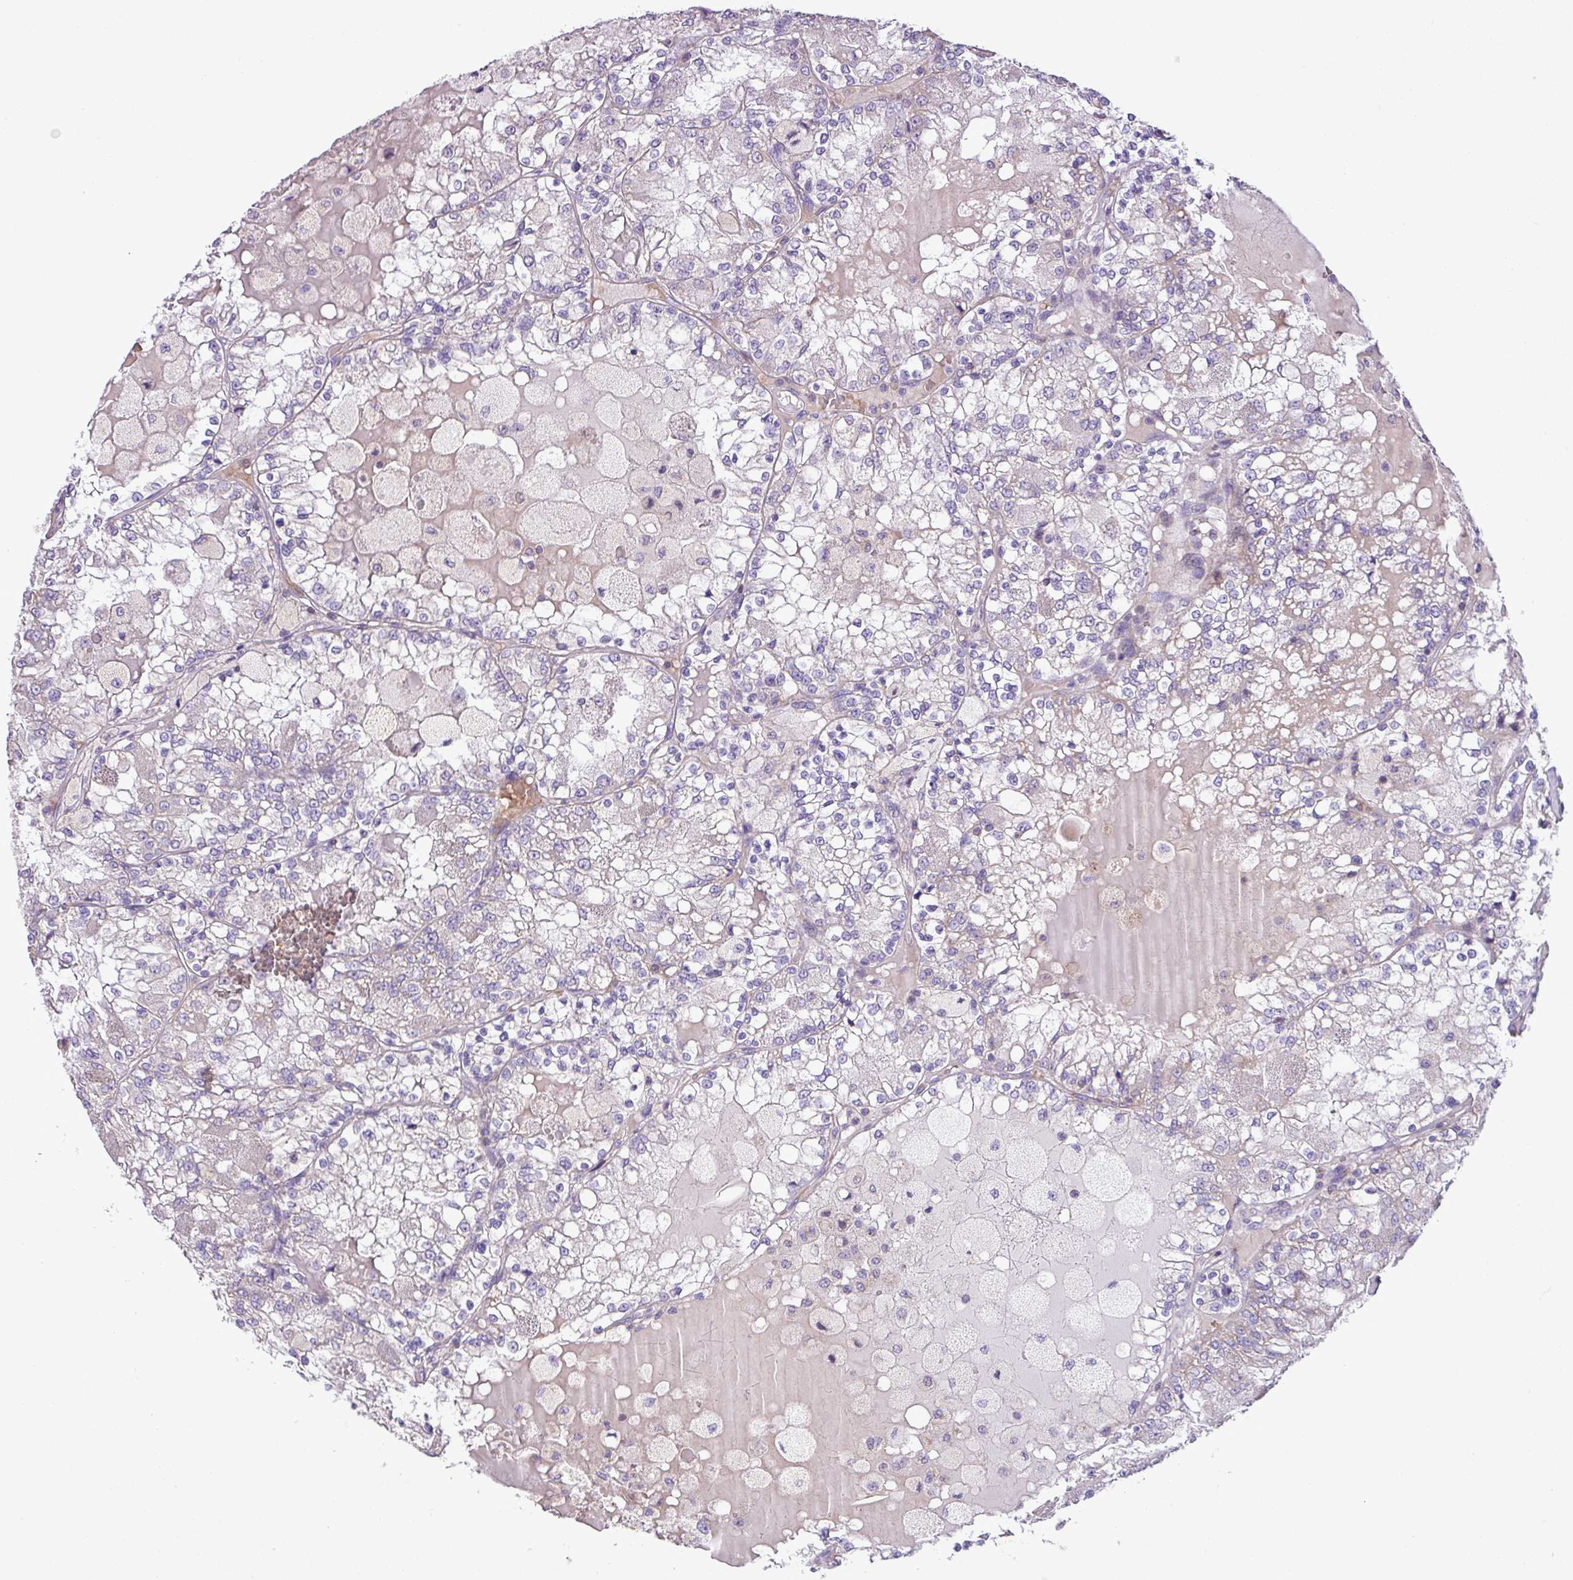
{"staining": {"intensity": "negative", "quantity": "none", "location": "none"}, "tissue": "renal cancer", "cell_type": "Tumor cells", "image_type": "cancer", "snomed": [{"axis": "morphology", "description": "Adenocarcinoma, NOS"}, {"axis": "topography", "description": "Kidney"}], "caption": "This is an immunohistochemistry (IHC) histopathology image of renal cancer. There is no positivity in tumor cells.", "gene": "FAM183A", "patient": {"sex": "female", "age": 56}}